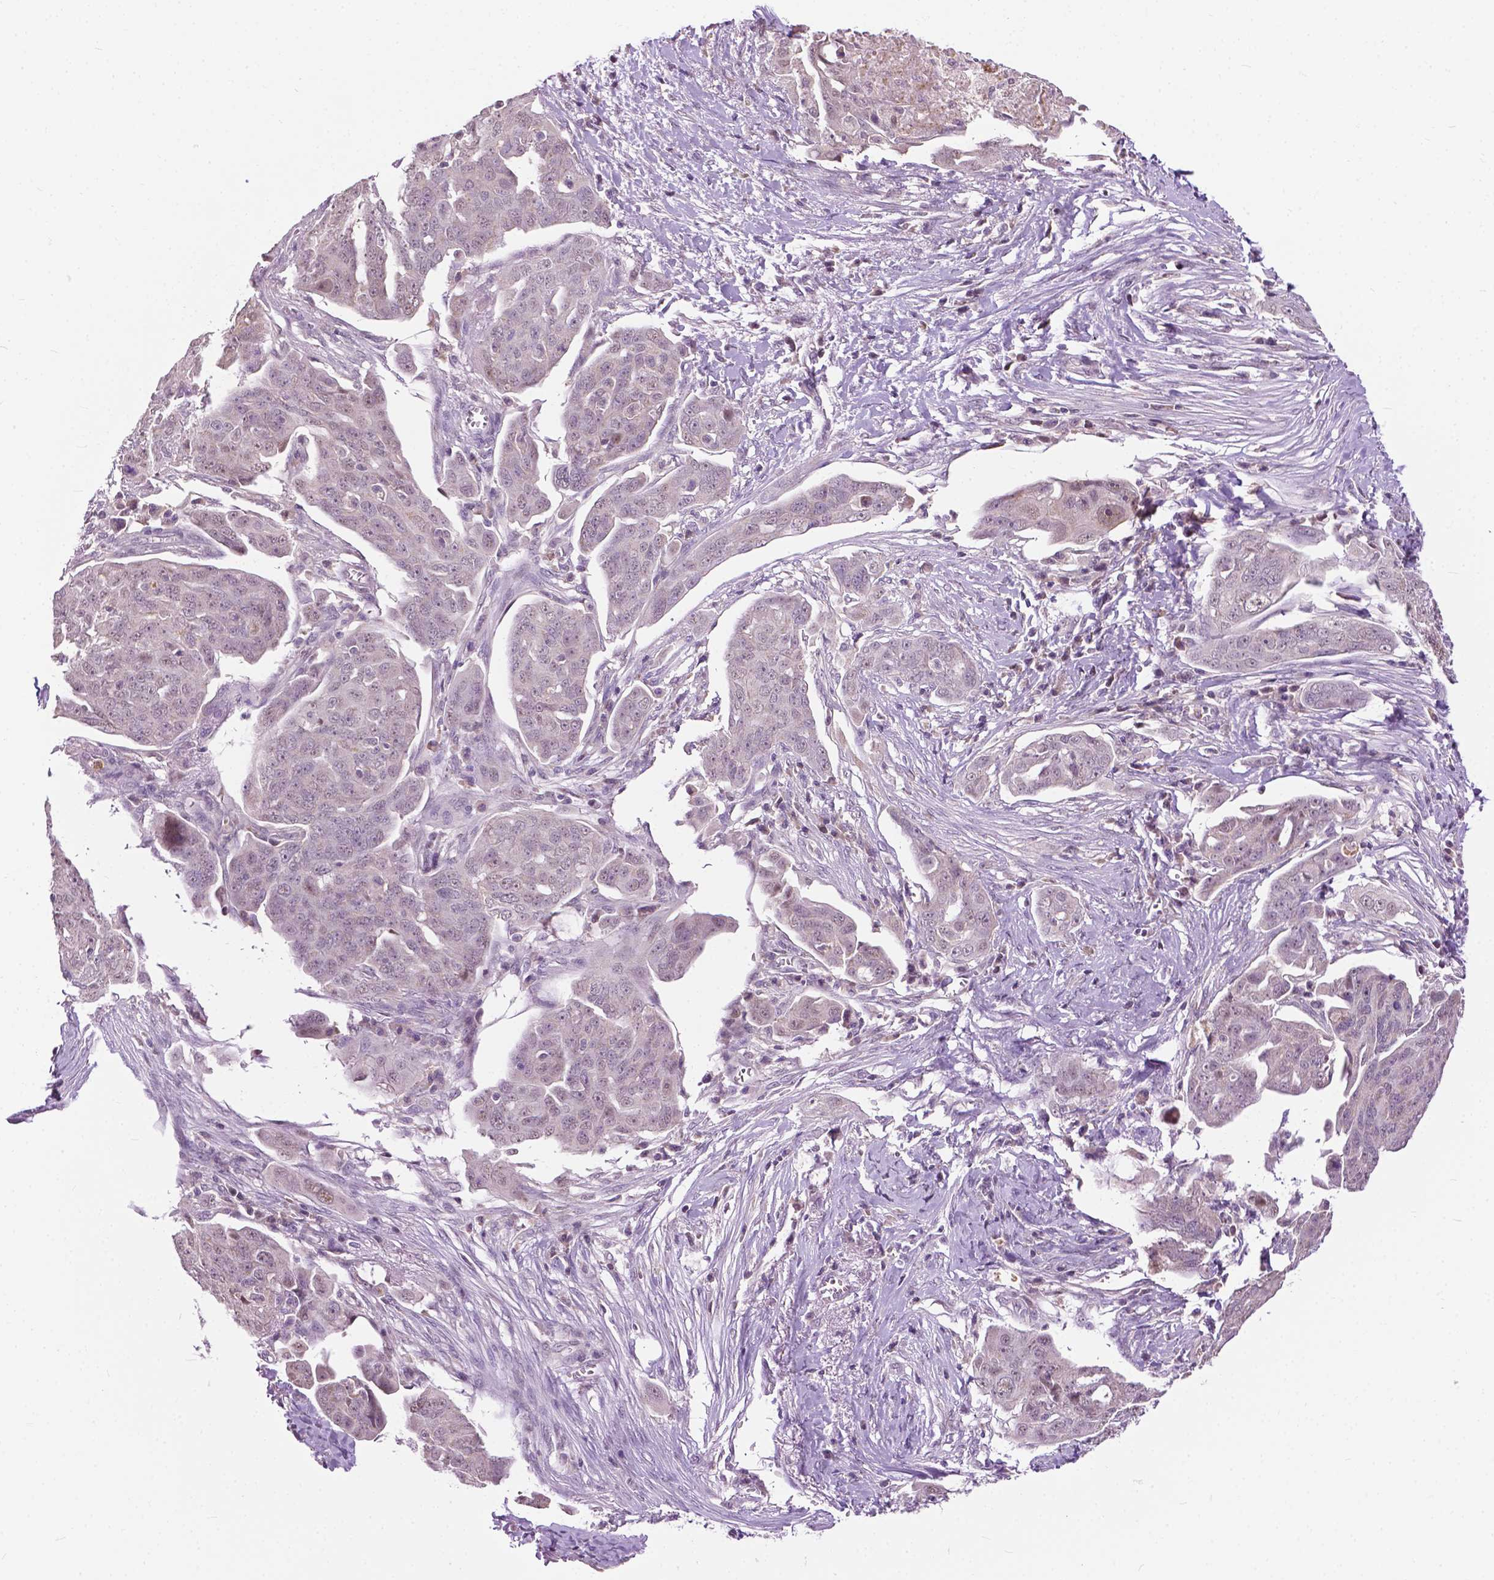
{"staining": {"intensity": "weak", "quantity": "<25%", "location": "nuclear"}, "tissue": "ovarian cancer", "cell_type": "Tumor cells", "image_type": "cancer", "snomed": [{"axis": "morphology", "description": "Carcinoma, endometroid"}, {"axis": "topography", "description": "Ovary"}], "caption": "Tumor cells show no significant staining in endometroid carcinoma (ovarian).", "gene": "TTC9B", "patient": {"sex": "female", "age": 70}}